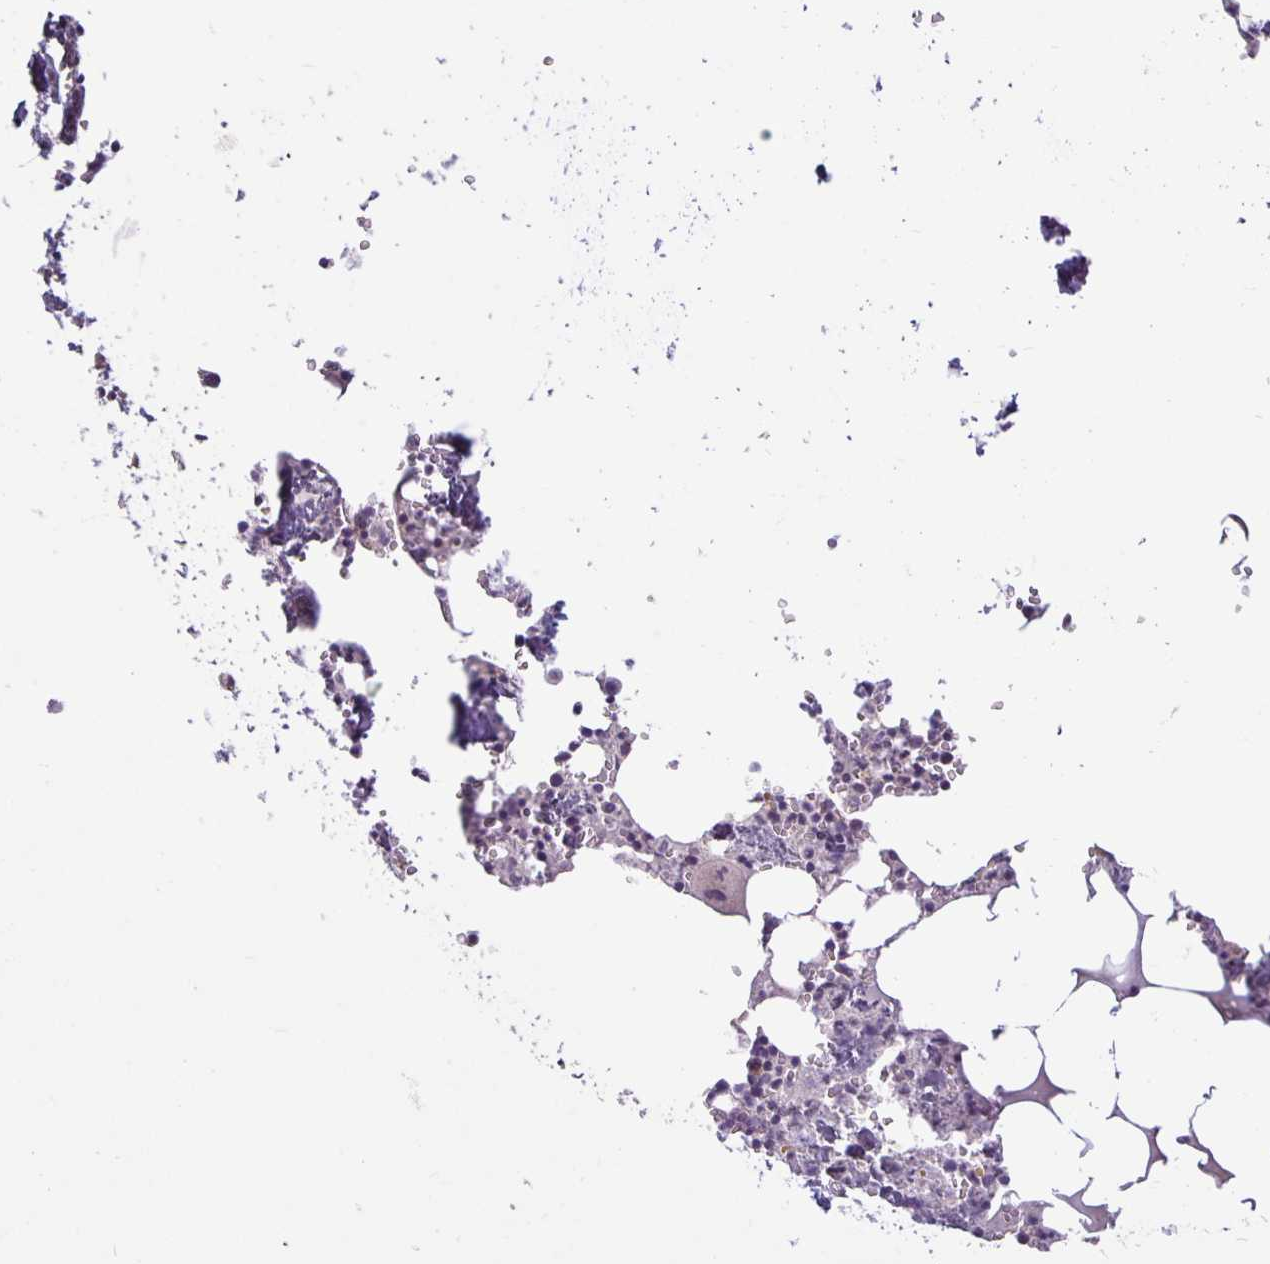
{"staining": {"intensity": "negative", "quantity": "none", "location": "none"}, "tissue": "bone marrow", "cell_type": "Hematopoietic cells", "image_type": "normal", "snomed": [{"axis": "morphology", "description": "Normal tissue, NOS"}, {"axis": "topography", "description": "Bone marrow"}], "caption": "This is an immunohistochemistry micrograph of unremarkable human bone marrow. There is no expression in hematopoietic cells.", "gene": "ARVCF", "patient": {"sex": "male", "age": 54}}